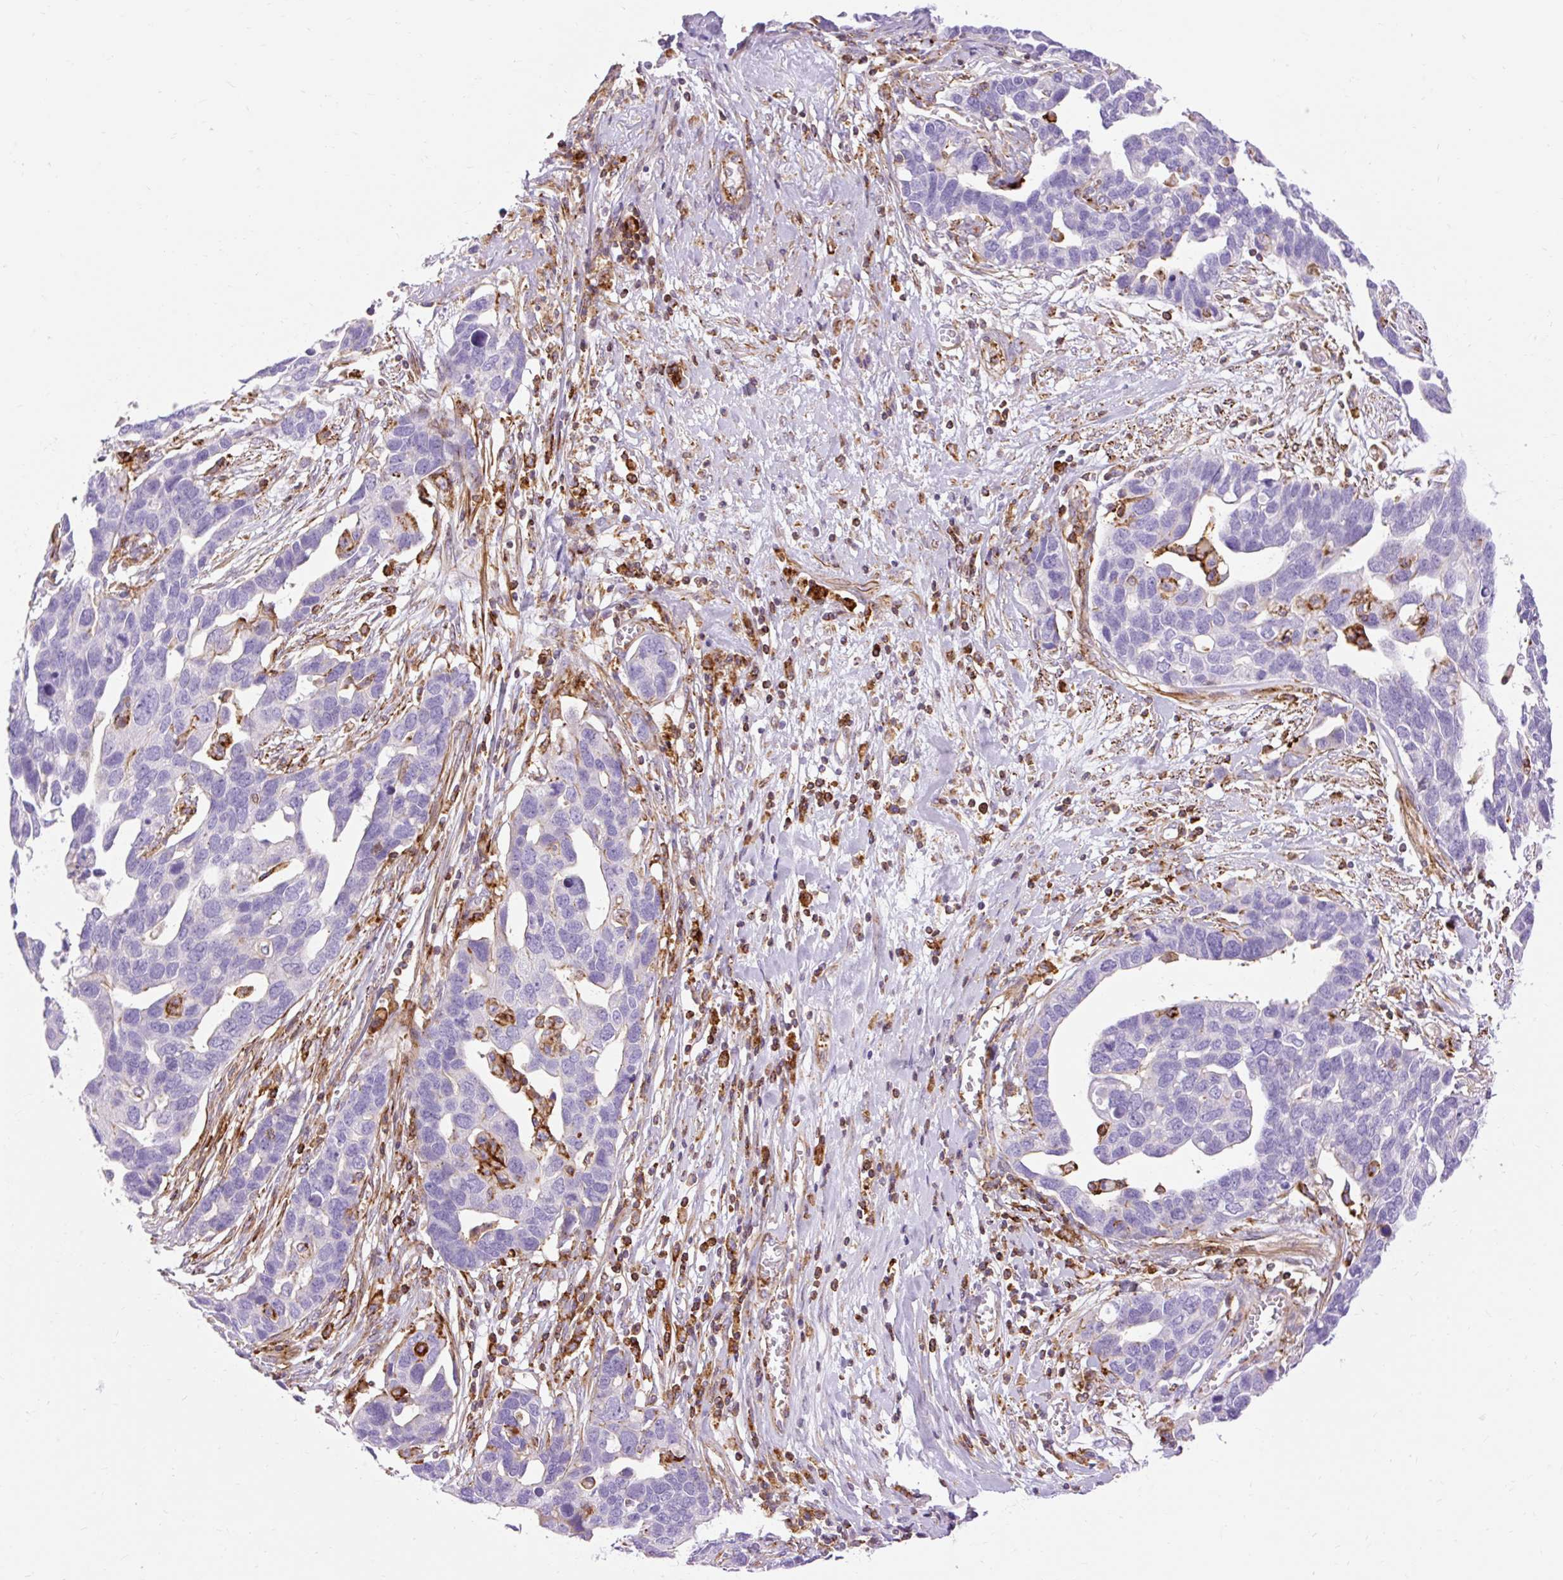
{"staining": {"intensity": "negative", "quantity": "none", "location": "none"}, "tissue": "ovarian cancer", "cell_type": "Tumor cells", "image_type": "cancer", "snomed": [{"axis": "morphology", "description": "Cystadenocarcinoma, serous, NOS"}, {"axis": "topography", "description": "Ovary"}], "caption": "Image shows no significant protein staining in tumor cells of ovarian serous cystadenocarcinoma.", "gene": "CORO7-PAM16", "patient": {"sex": "female", "age": 54}}